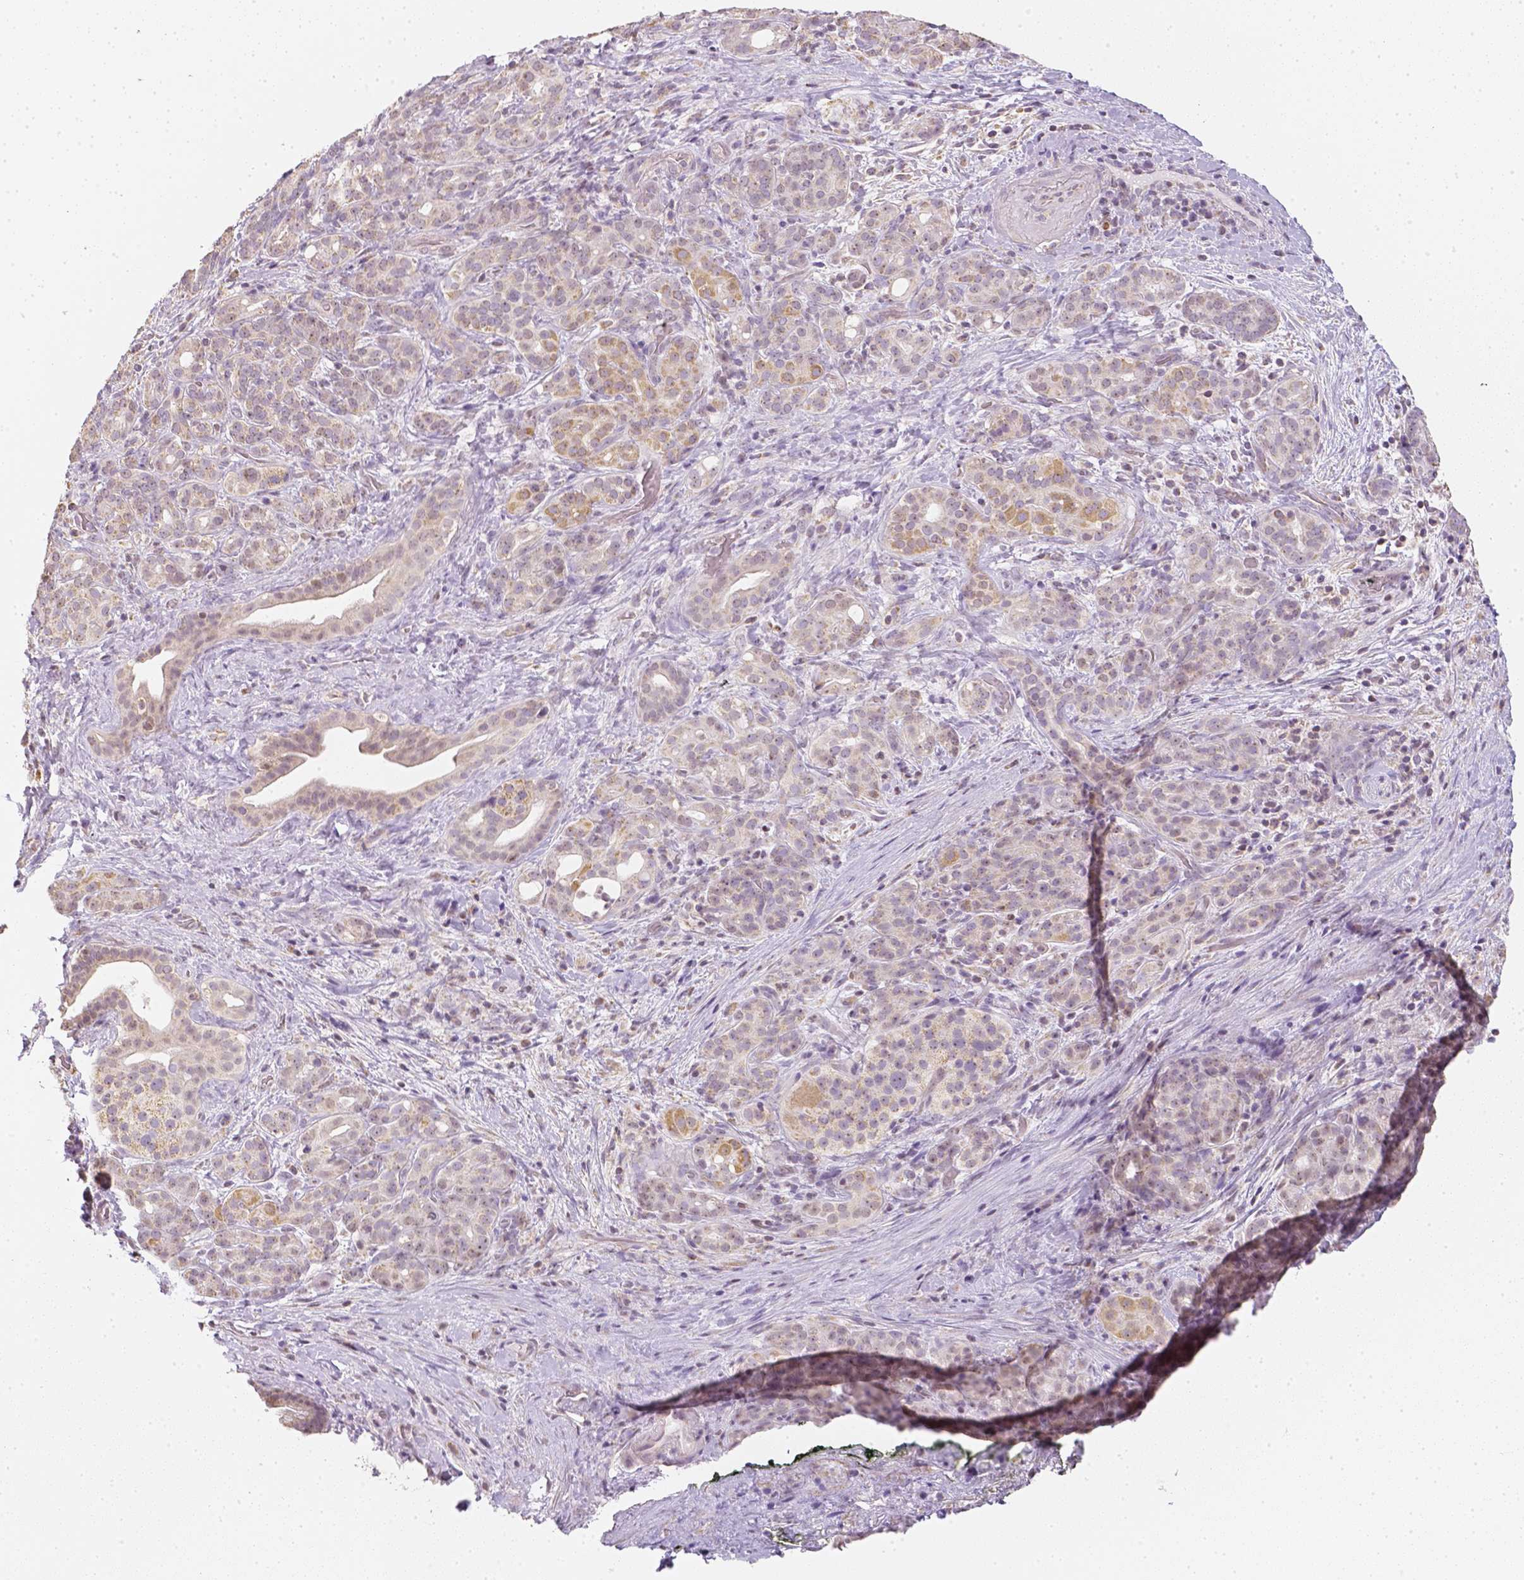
{"staining": {"intensity": "moderate", "quantity": ">75%", "location": "cytoplasmic/membranous,nuclear"}, "tissue": "pancreatic cancer", "cell_type": "Tumor cells", "image_type": "cancer", "snomed": [{"axis": "morphology", "description": "Adenocarcinoma, NOS"}, {"axis": "topography", "description": "Pancreas"}], "caption": "Human pancreatic cancer (adenocarcinoma) stained with a protein marker displays moderate staining in tumor cells.", "gene": "NVL", "patient": {"sex": "male", "age": 44}}